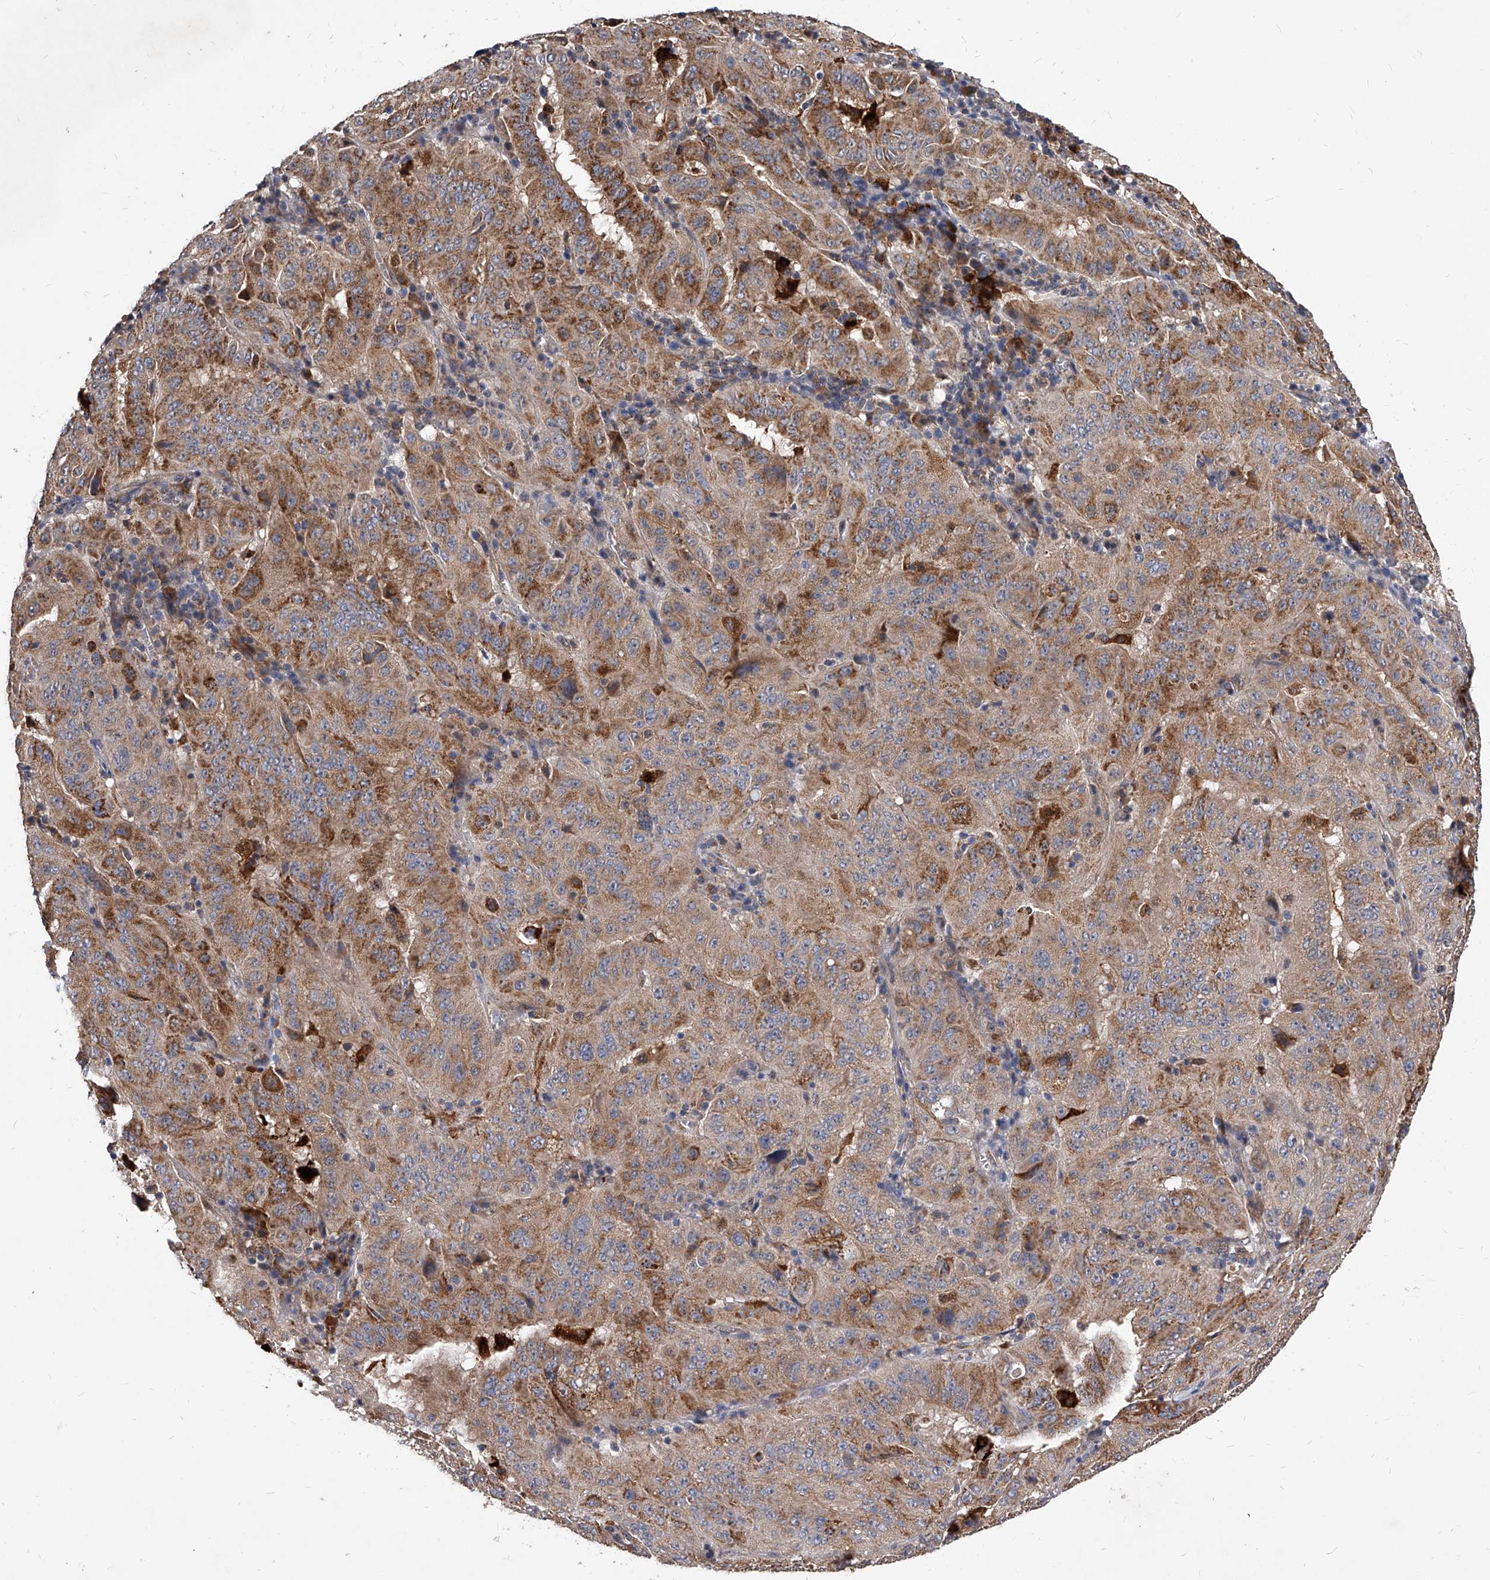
{"staining": {"intensity": "moderate", "quantity": ">75%", "location": "cytoplasmic/membranous"}, "tissue": "pancreatic cancer", "cell_type": "Tumor cells", "image_type": "cancer", "snomed": [{"axis": "morphology", "description": "Adenocarcinoma, NOS"}, {"axis": "topography", "description": "Pancreas"}], "caption": "Immunohistochemistry (IHC) photomicrograph of human pancreatic adenocarcinoma stained for a protein (brown), which shows medium levels of moderate cytoplasmic/membranous positivity in about >75% of tumor cells.", "gene": "SOBP", "patient": {"sex": "male", "age": 63}}